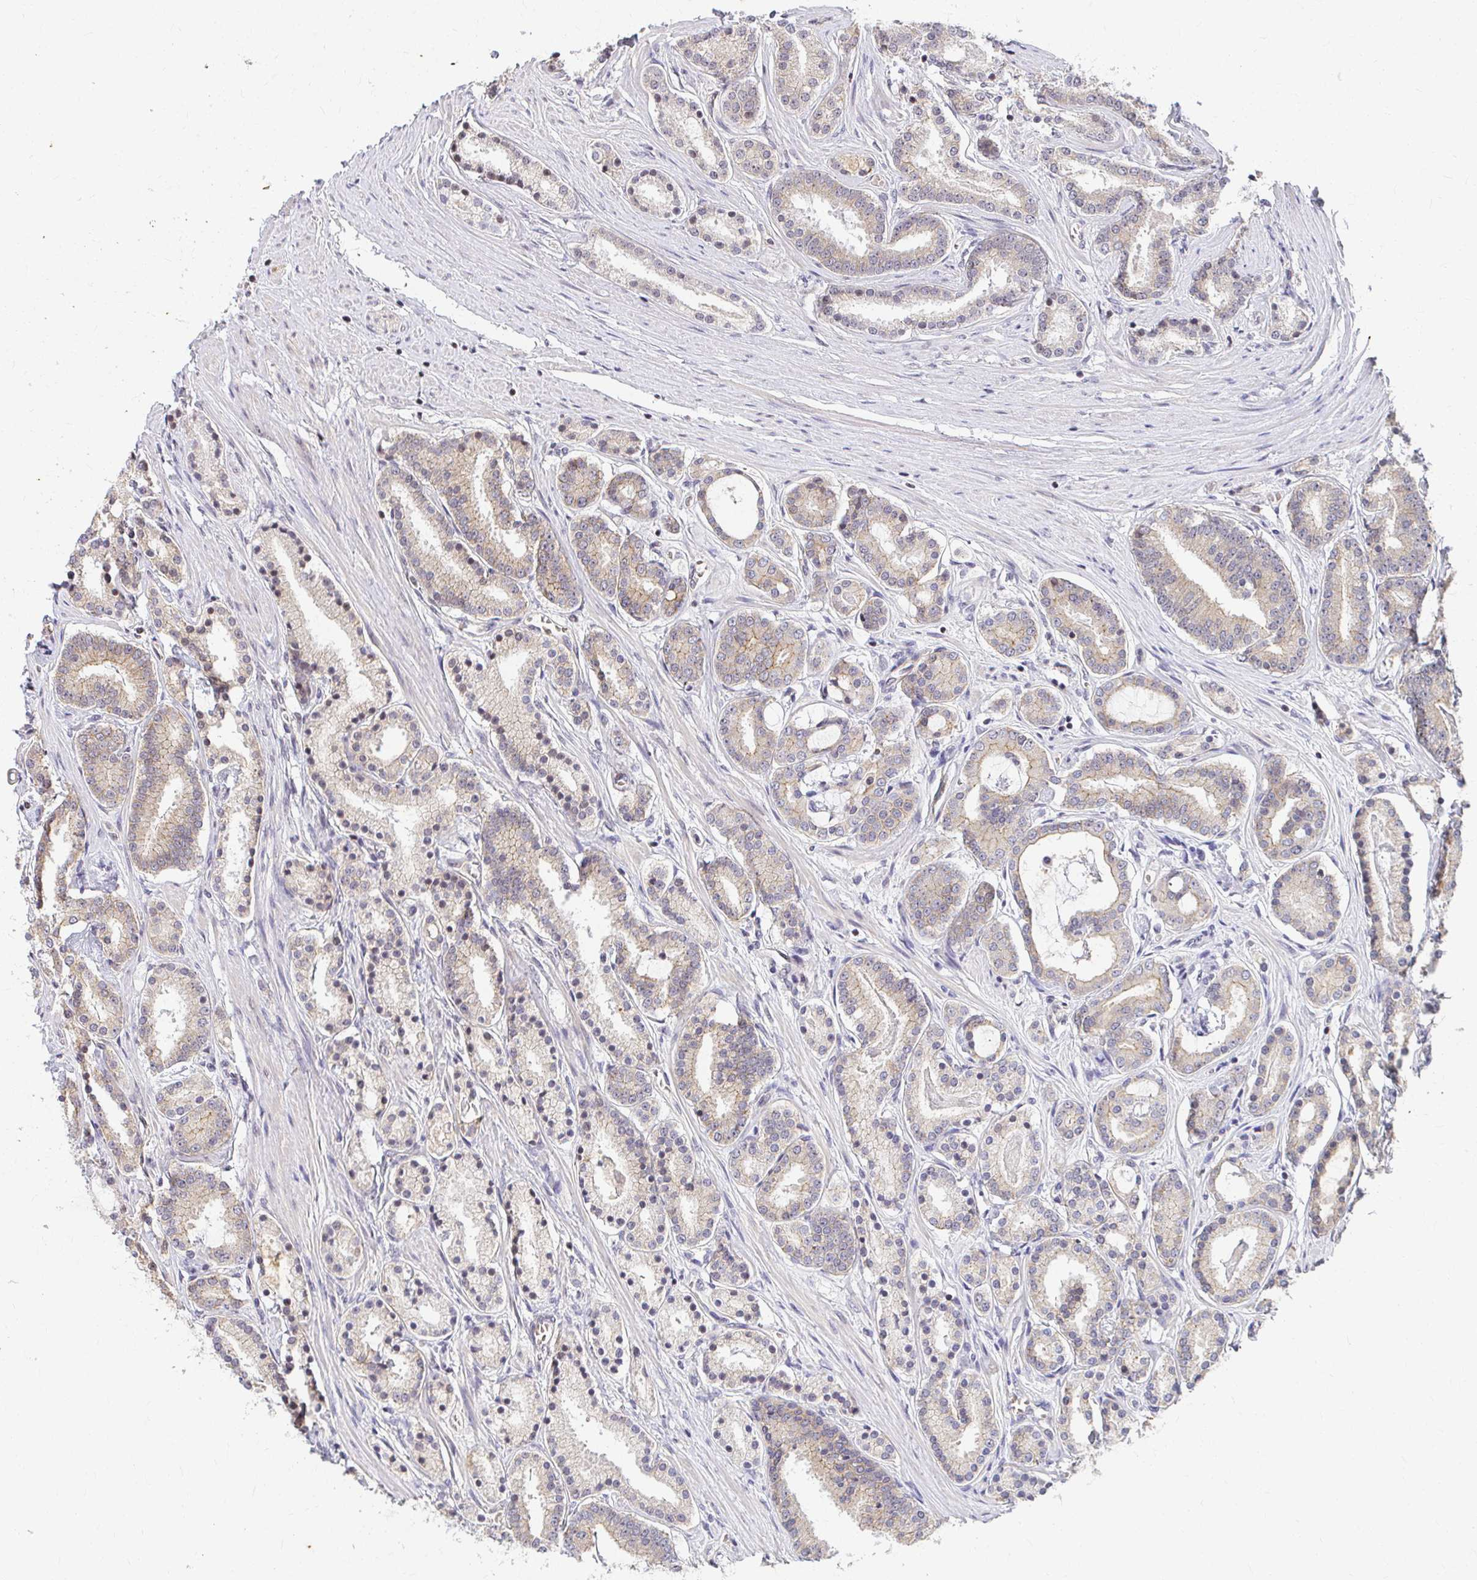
{"staining": {"intensity": "weak", "quantity": "25%-75%", "location": "cytoplasmic/membranous"}, "tissue": "prostate cancer", "cell_type": "Tumor cells", "image_type": "cancer", "snomed": [{"axis": "morphology", "description": "Adenocarcinoma, High grade"}, {"axis": "topography", "description": "Prostate"}], "caption": "Prostate cancer stained for a protein (brown) displays weak cytoplasmic/membranous positive expression in about 25%-75% of tumor cells.", "gene": "ANK3", "patient": {"sex": "male", "age": 63}}